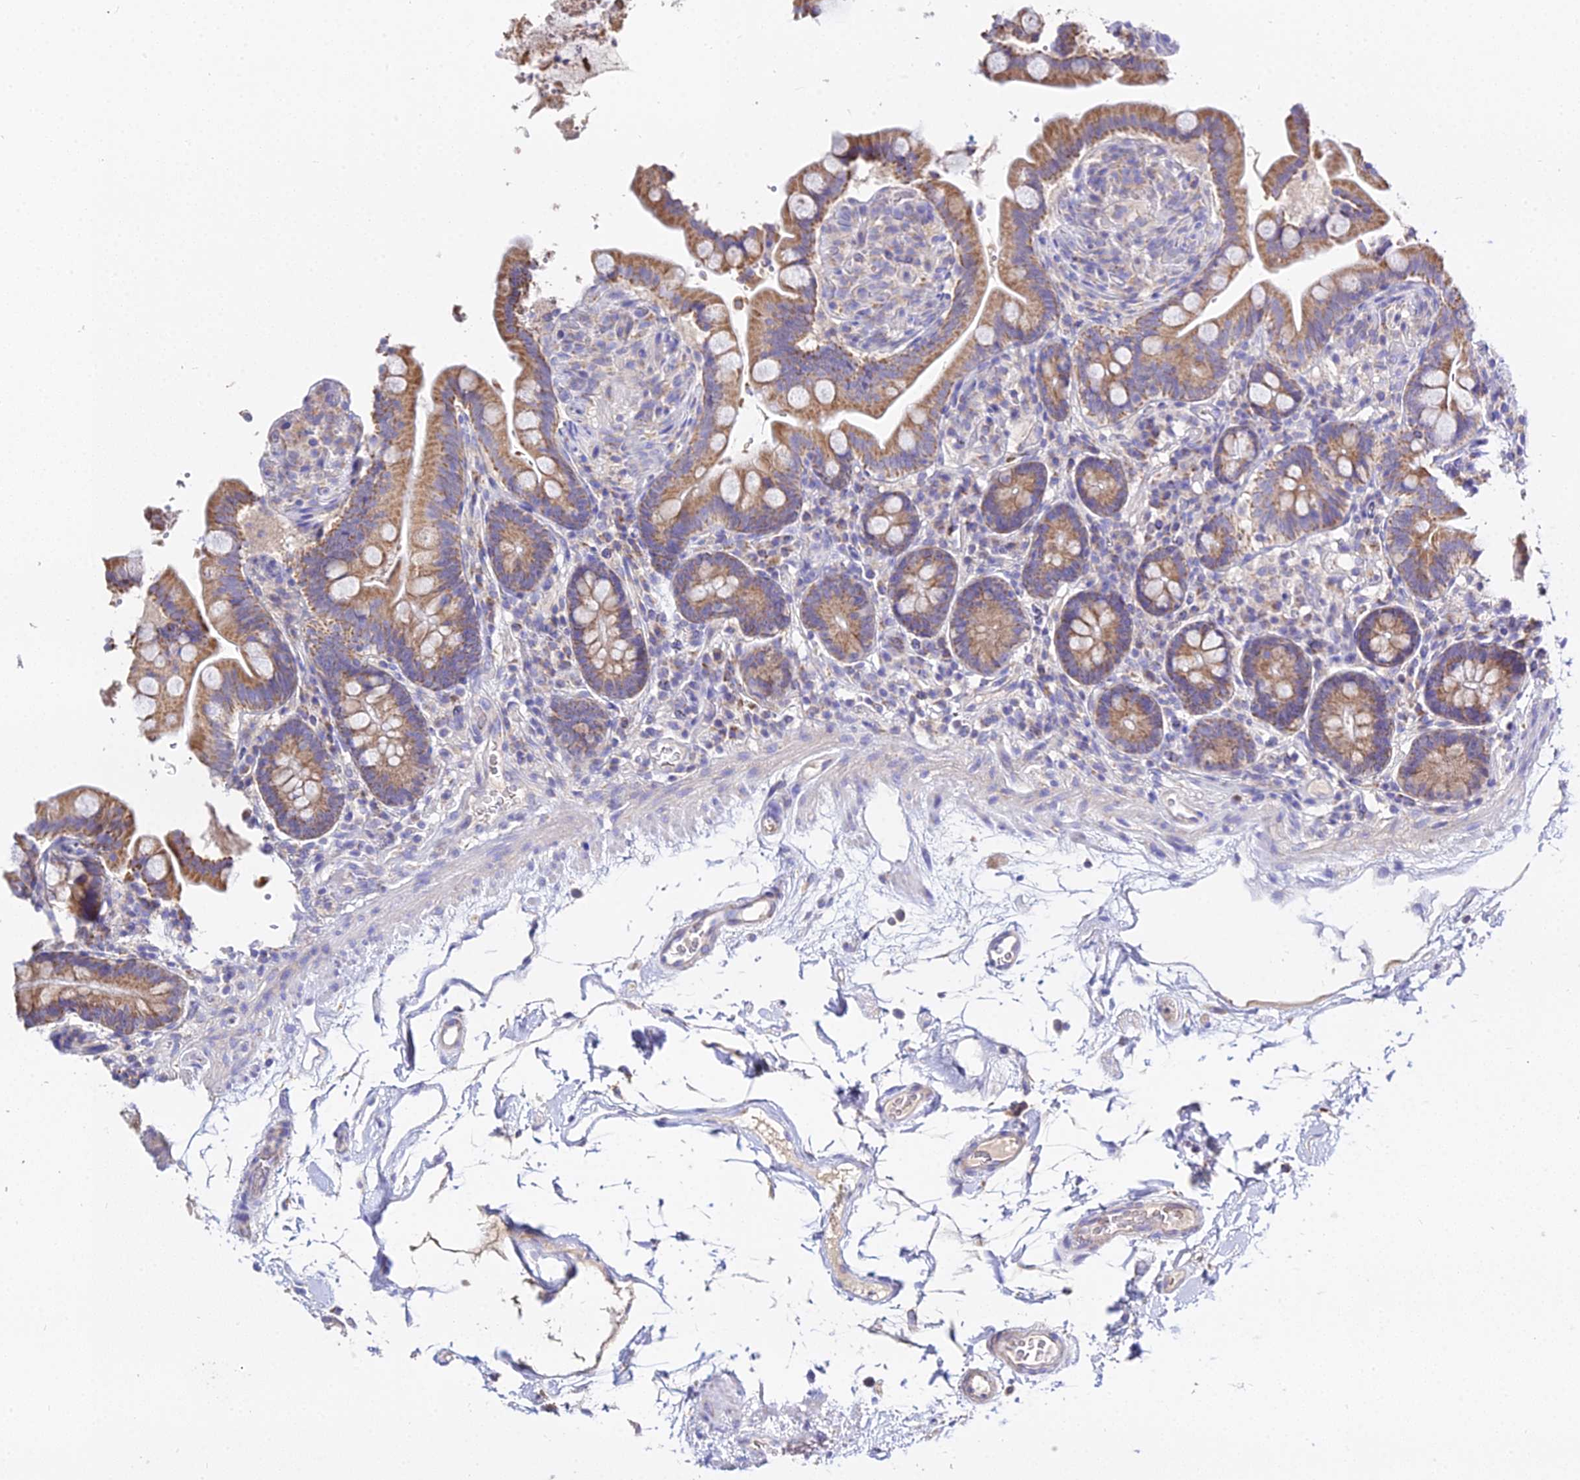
{"staining": {"intensity": "weak", "quantity": ">75%", "location": "cytoplasmic/membranous"}, "tissue": "colon", "cell_type": "Endothelial cells", "image_type": "normal", "snomed": [{"axis": "morphology", "description": "Normal tissue, NOS"}, {"axis": "topography", "description": "Smooth muscle"}, {"axis": "topography", "description": "Colon"}], "caption": "Protein expression analysis of normal human colon reveals weak cytoplasmic/membranous staining in about >75% of endothelial cells.", "gene": "TYW5", "patient": {"sex": "male", "age": 73}}